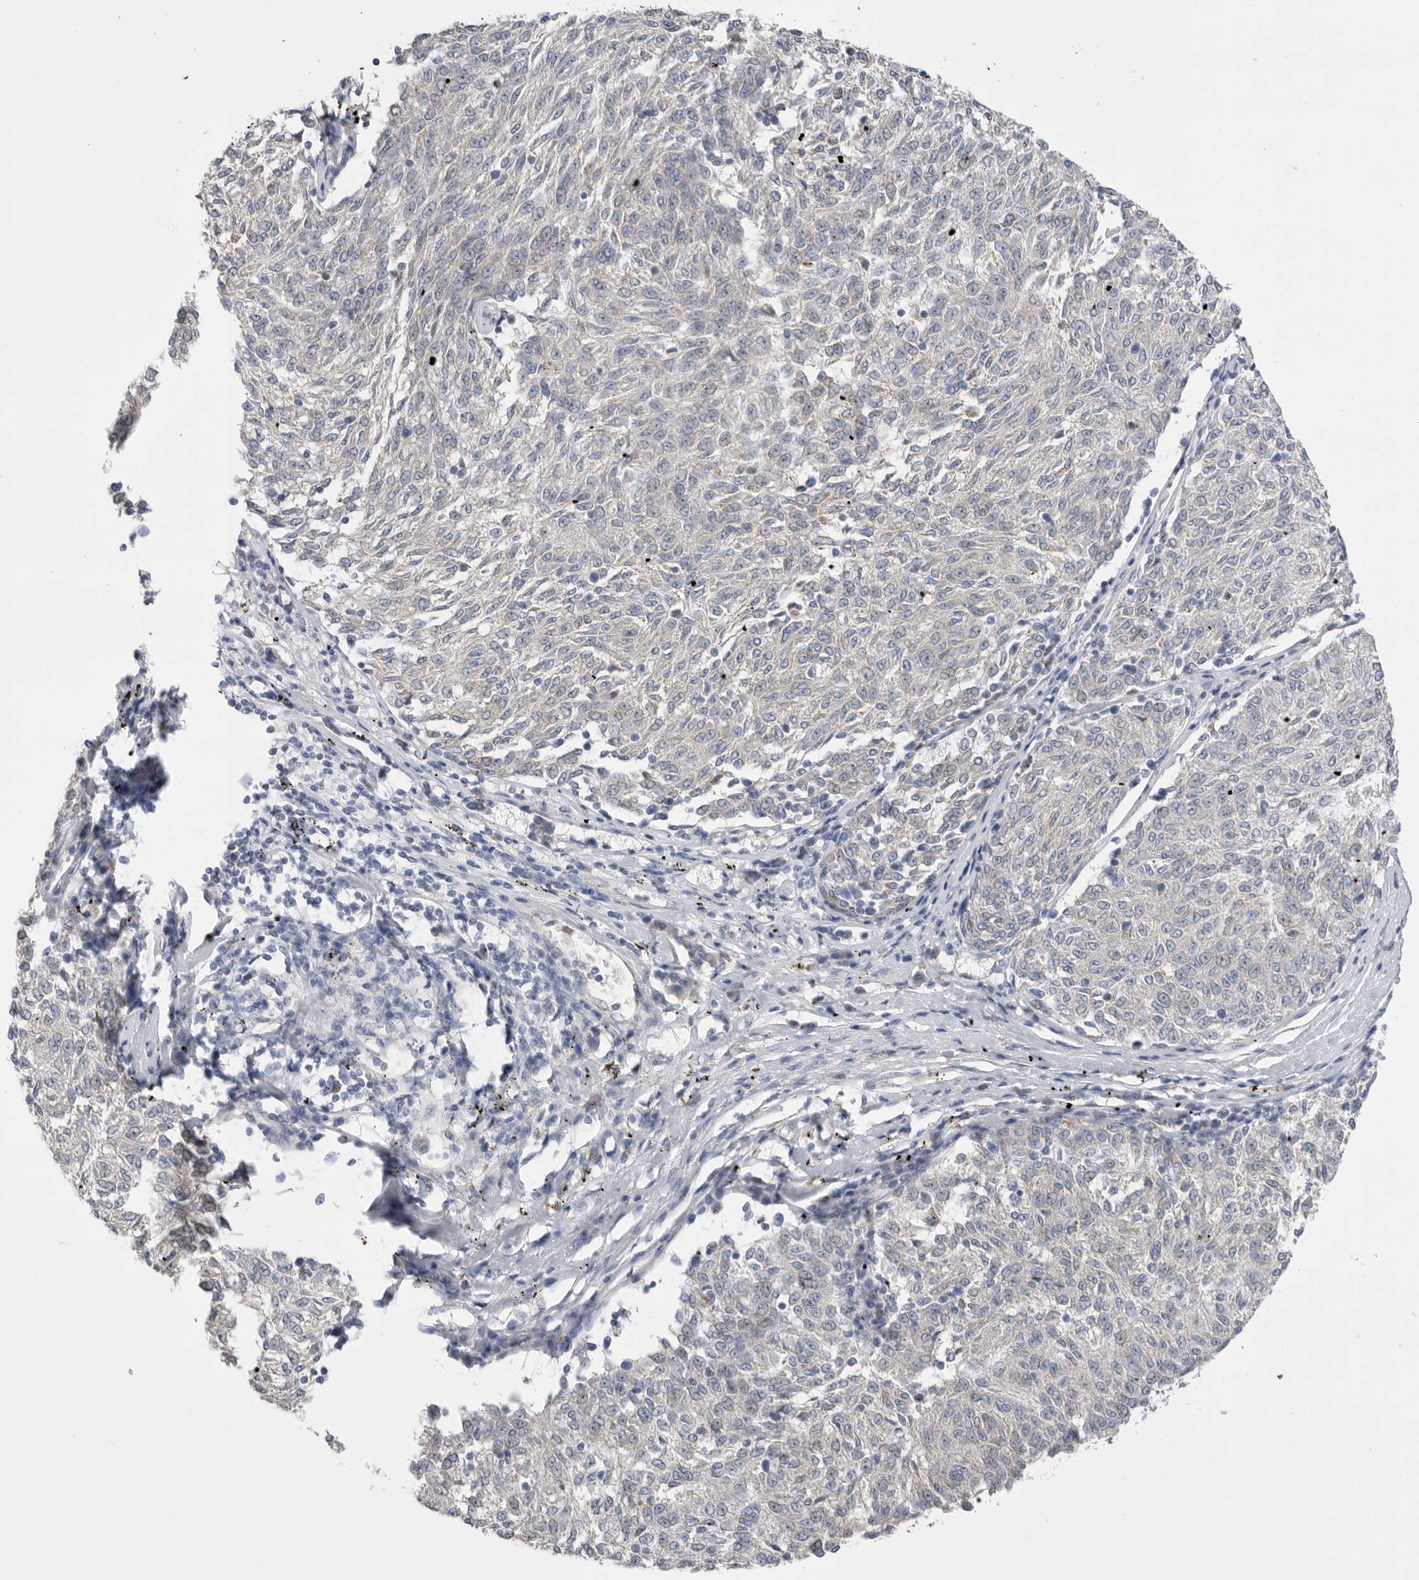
{"staining": {"intensity": "negative", "quantity": "none", "location": "none"}, "tissue": "melanoma", "cell_type": "Tumor cells", "image_type": "cancer", "snomed": [{"axis": "morphology", "description": "Malignant melanoma, NOS"}, {"axis": "topography", "description": "Skin"}], "caption": "Immunohistochemical staining of malignant melanoma reveals no significant staining in tumor cells. (IHC, brightfield microscopy, high magnification).", "gene": "CCDC126", "patient": {"sex": "female", "age": 72}}